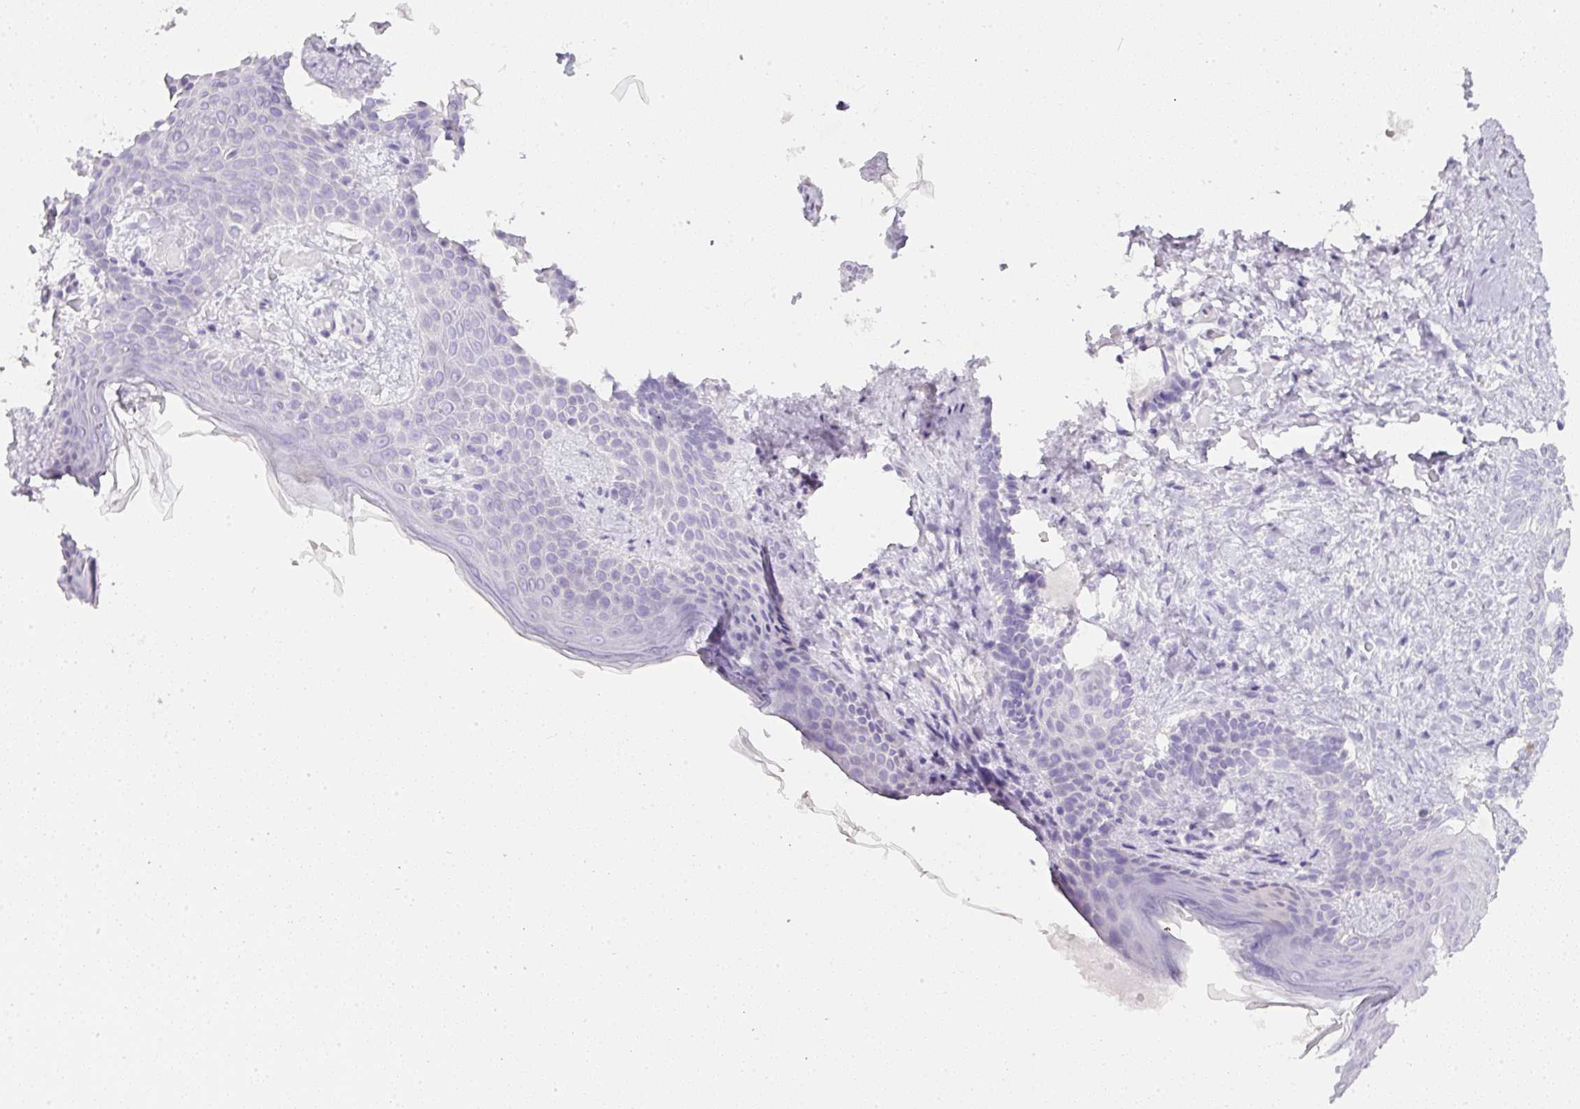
{"staining": {"intensity": "negative", "quantity": "none", "location": "none"}, "tissue": "skin cancer", "cell_type": "Tumor cells", "image_type": "cancer", "snomed": [{"axis": "morphology", "description": "Basal cell carcinoma"}, {"axis": "topography", "description": "Skin"}], "caption": "DAB immunohistochemical staining of human skin cancer (basal cell carcinoma) shows no significant expression in tumor cells. (DAB (3,3'-diaminobenzidine) immunohistochemistry (IHC), high magnification).", "gene": "SLC2A2", "patient": {"sex": "male", "age": 78}}